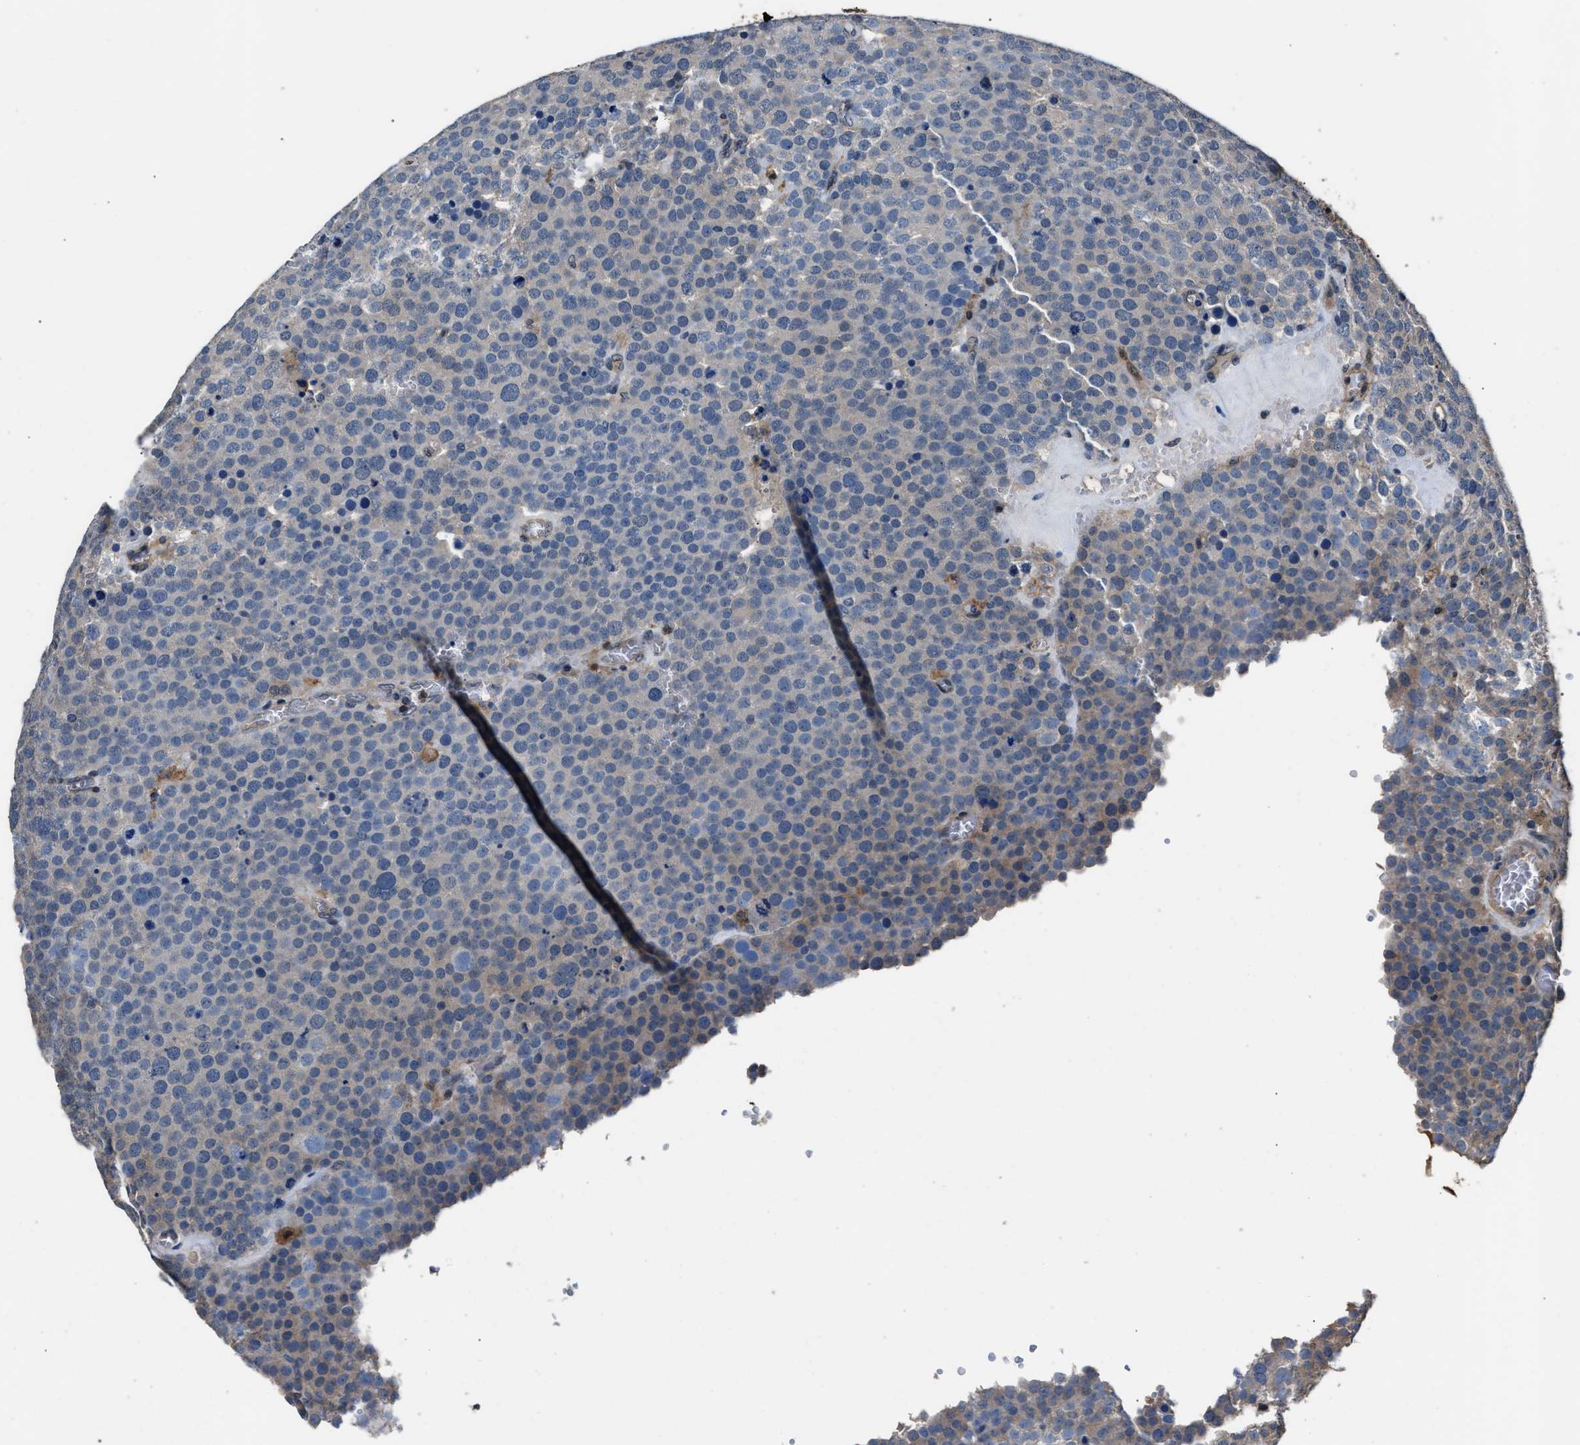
{"staining": {"intensity": "negative", "quantity": "none", "location": "none"}, "tissue": "testis cancer", "cell_type": "Tumor cells", "image_type": "cancer", "snomed": [{"axis": "morphology", "description": "Normal tissue, NOS"}, {"axis": "morphology", "description": "Seminoma, NOS"}, {"axis": "topography", "description": "Testis"}], "caption": "The micrograph reveals no staining of tumor cells in seminoma (testis).", "gene": "GSTP1", "patient": {"sex": "male", "age": 71}}